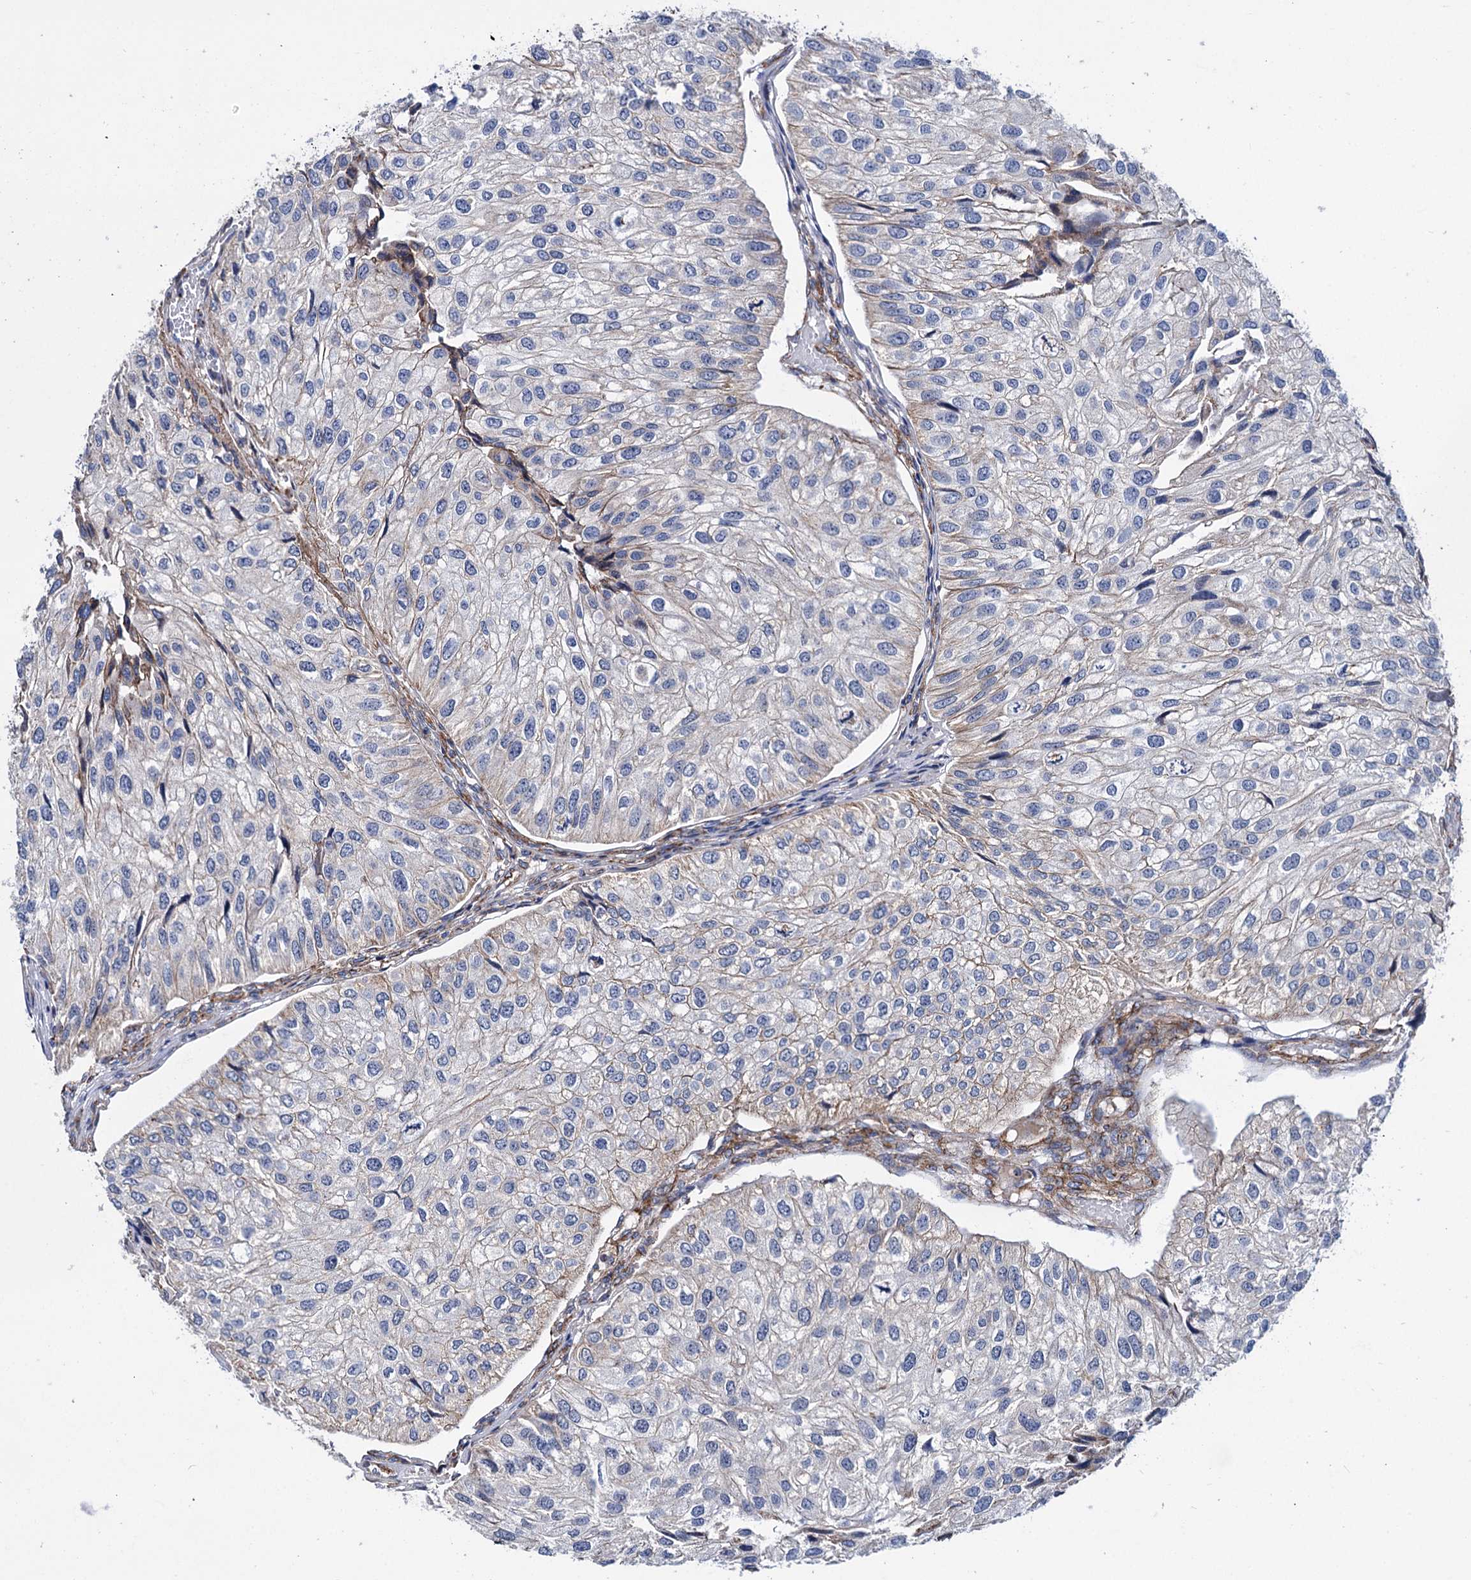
{"staining": {"intensity": "weak", "quantity": "<25%", "location": "cytoplasmic/membranous"}, "tissue": "urothelial cancer", "cell_type": "Tumor cells", "image_type": "cancer", "snomed": [{"axis": "morphology", "description": "Urothelial carcinoma, Low grade"}, {"axis": "topography", "description": "Urinary bladder"}], "caption": "Immunohistochemical staining of human low-grade urothelial carcinoma reveals no significant staining in tumor cells.", "gene": "DEF6", "patient": {"sex": "female", "age": 89}}